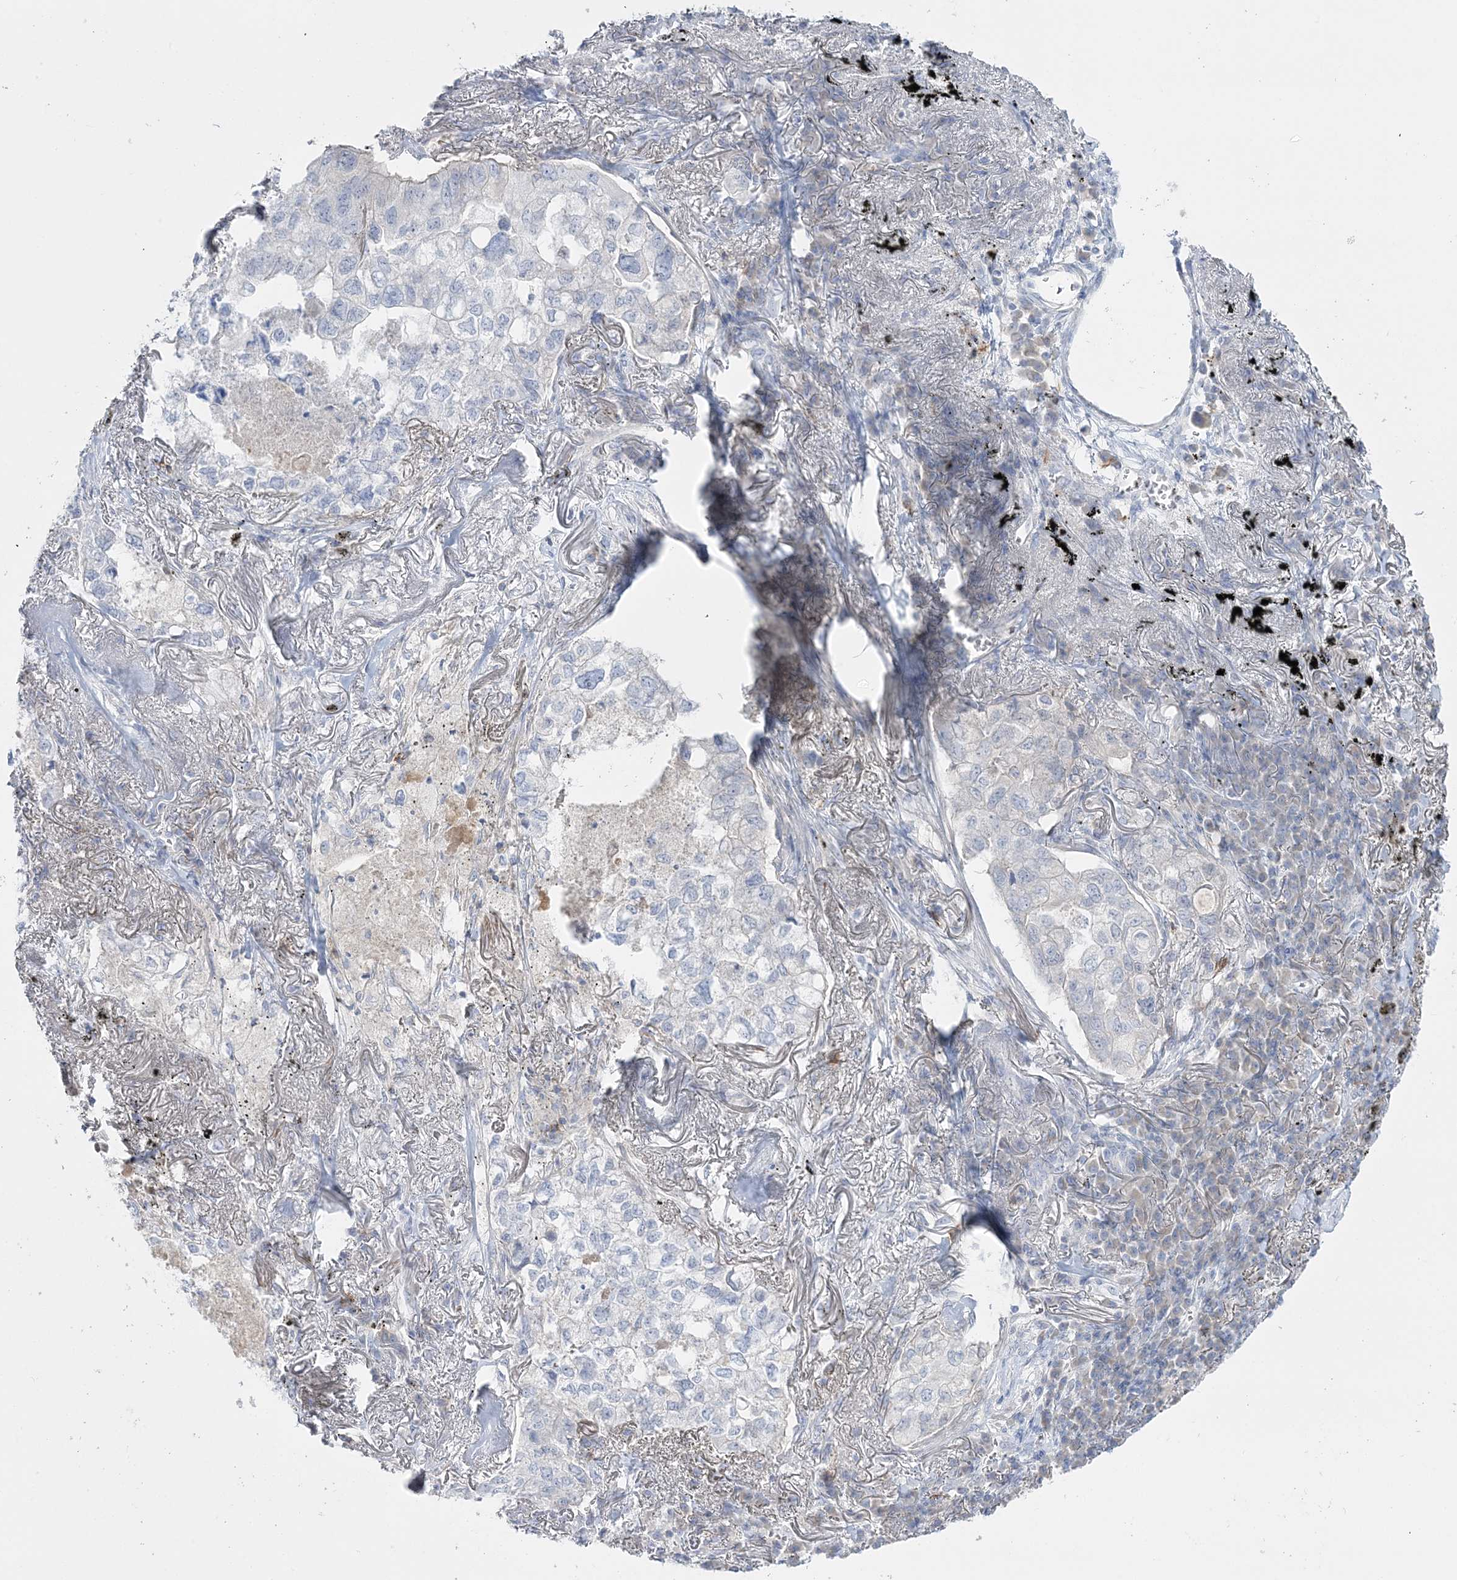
{"staining": {"intensity": "negative", "quantity": "none", "location": "none"}, "tissue": "lung cancer", "cell_type": "Tumor cells", "image_type": "cancer", "snomed": [{"axis": "morphology", "description": "Adenocarcinoma, NOS"}, {"axis": "topography", "description": "Lung"}], "caption": "Protein analysis of lung adenocarcinoma displays no significant expression in tumor cells.", "gene": "WDSUB1", "patient": {"sex": "male", "age": 65}}